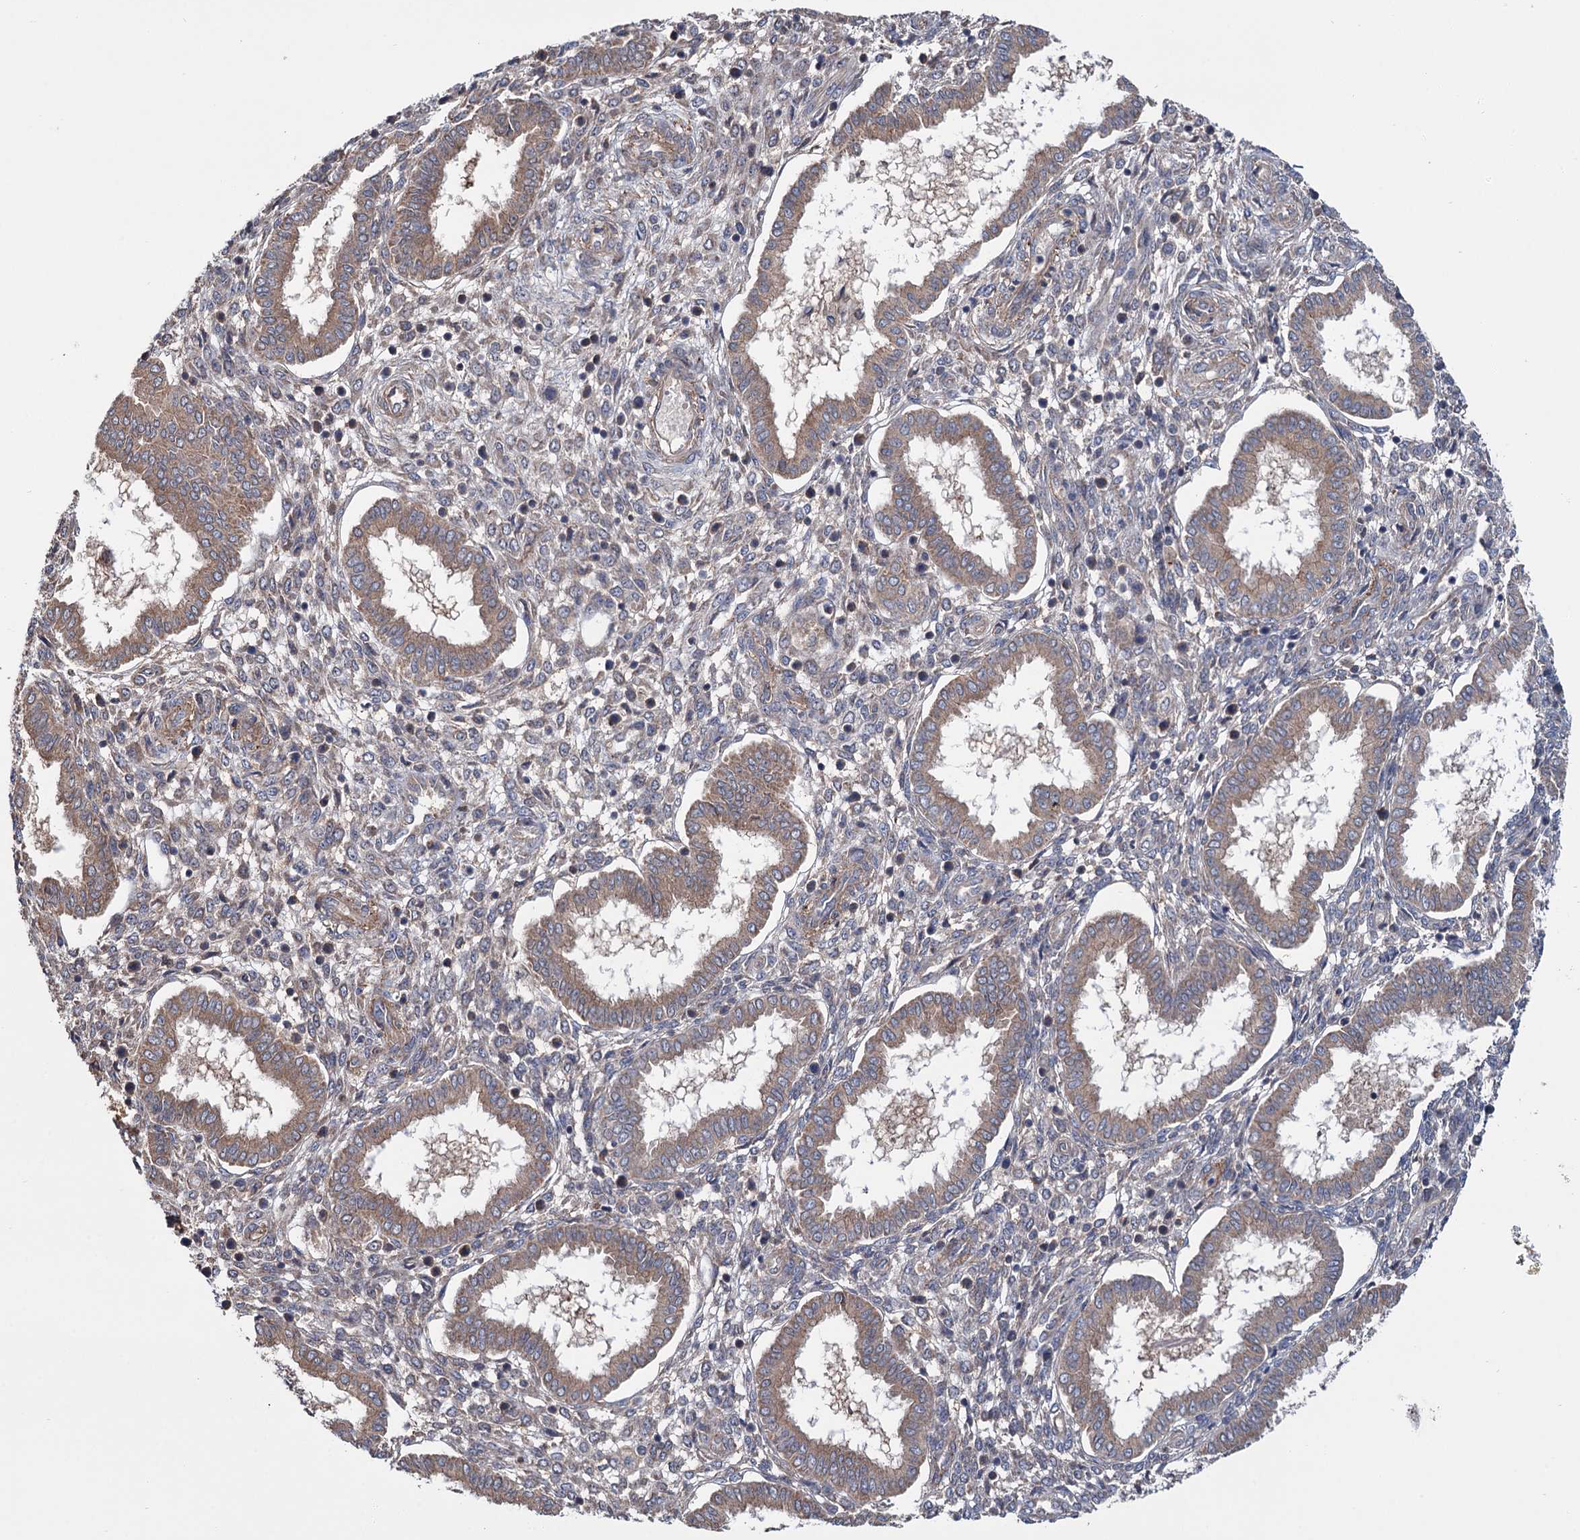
{"staining": {"intensity": "negative", "quantity": "none", "location": "none"}, "tissue": "endometrium", "cell_type": "Cells in endometrial stroma", "image_type": "normal", "snomed": [{"axis": "morphology", "description": "Normal tissue, NOS"}, {"axis": "topography", "description": "Endometrium"}], "caption": "The image displays no significant positivity in cells in endometrial stroma of endometrium. The staining was performed using DAB (3,3'-diaminobenzidine) to visualize the protein expression in brown, while the nuclei were stained in blue with hematoxylin (Magnification: 20x).", "gene": "MTRR", "patient": {"sex": "female", "age": 24}}